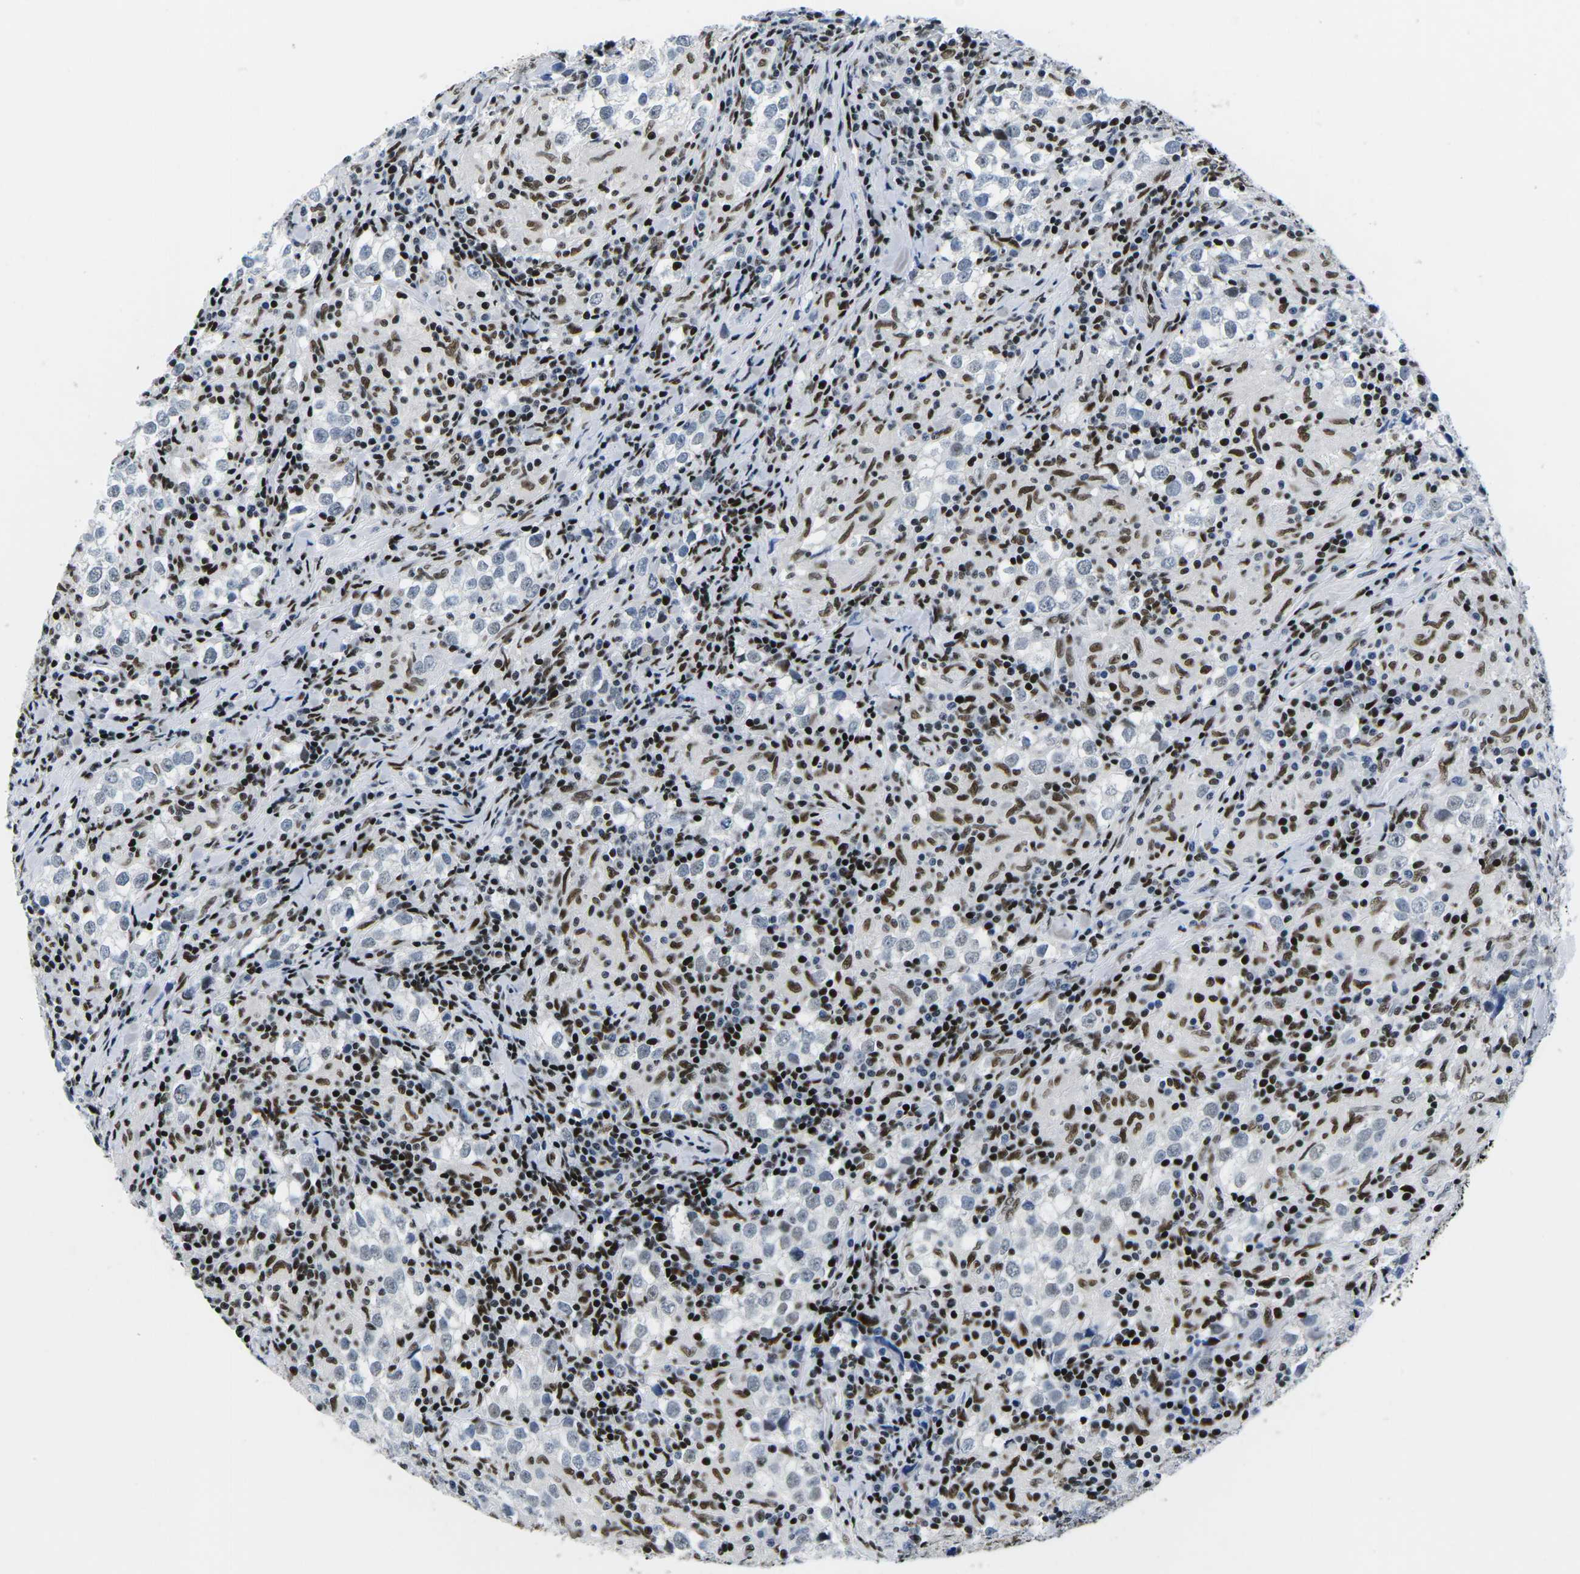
{"staining": {"intensity": "negative", "quantity": "none", "location": "none"}, "tissue": "testis cancer", "cell_type": "Tumor cells", "image_type": "cancer", "snomed": [{"axis": "morphology", "description": "Seminoma, NOS"}, {"axis": "morphology", "description": "Carcinoma, Embryonal, NOS"}, {"axis": "topography", "description": "Testis"}], "caption": "Human testis cancer stained for a protein using immunohistochemistry (IHC) demonstrates no expression in tumor cells.", "gene": "ATF1", "patient": {"sex": "male", "age": 36}}